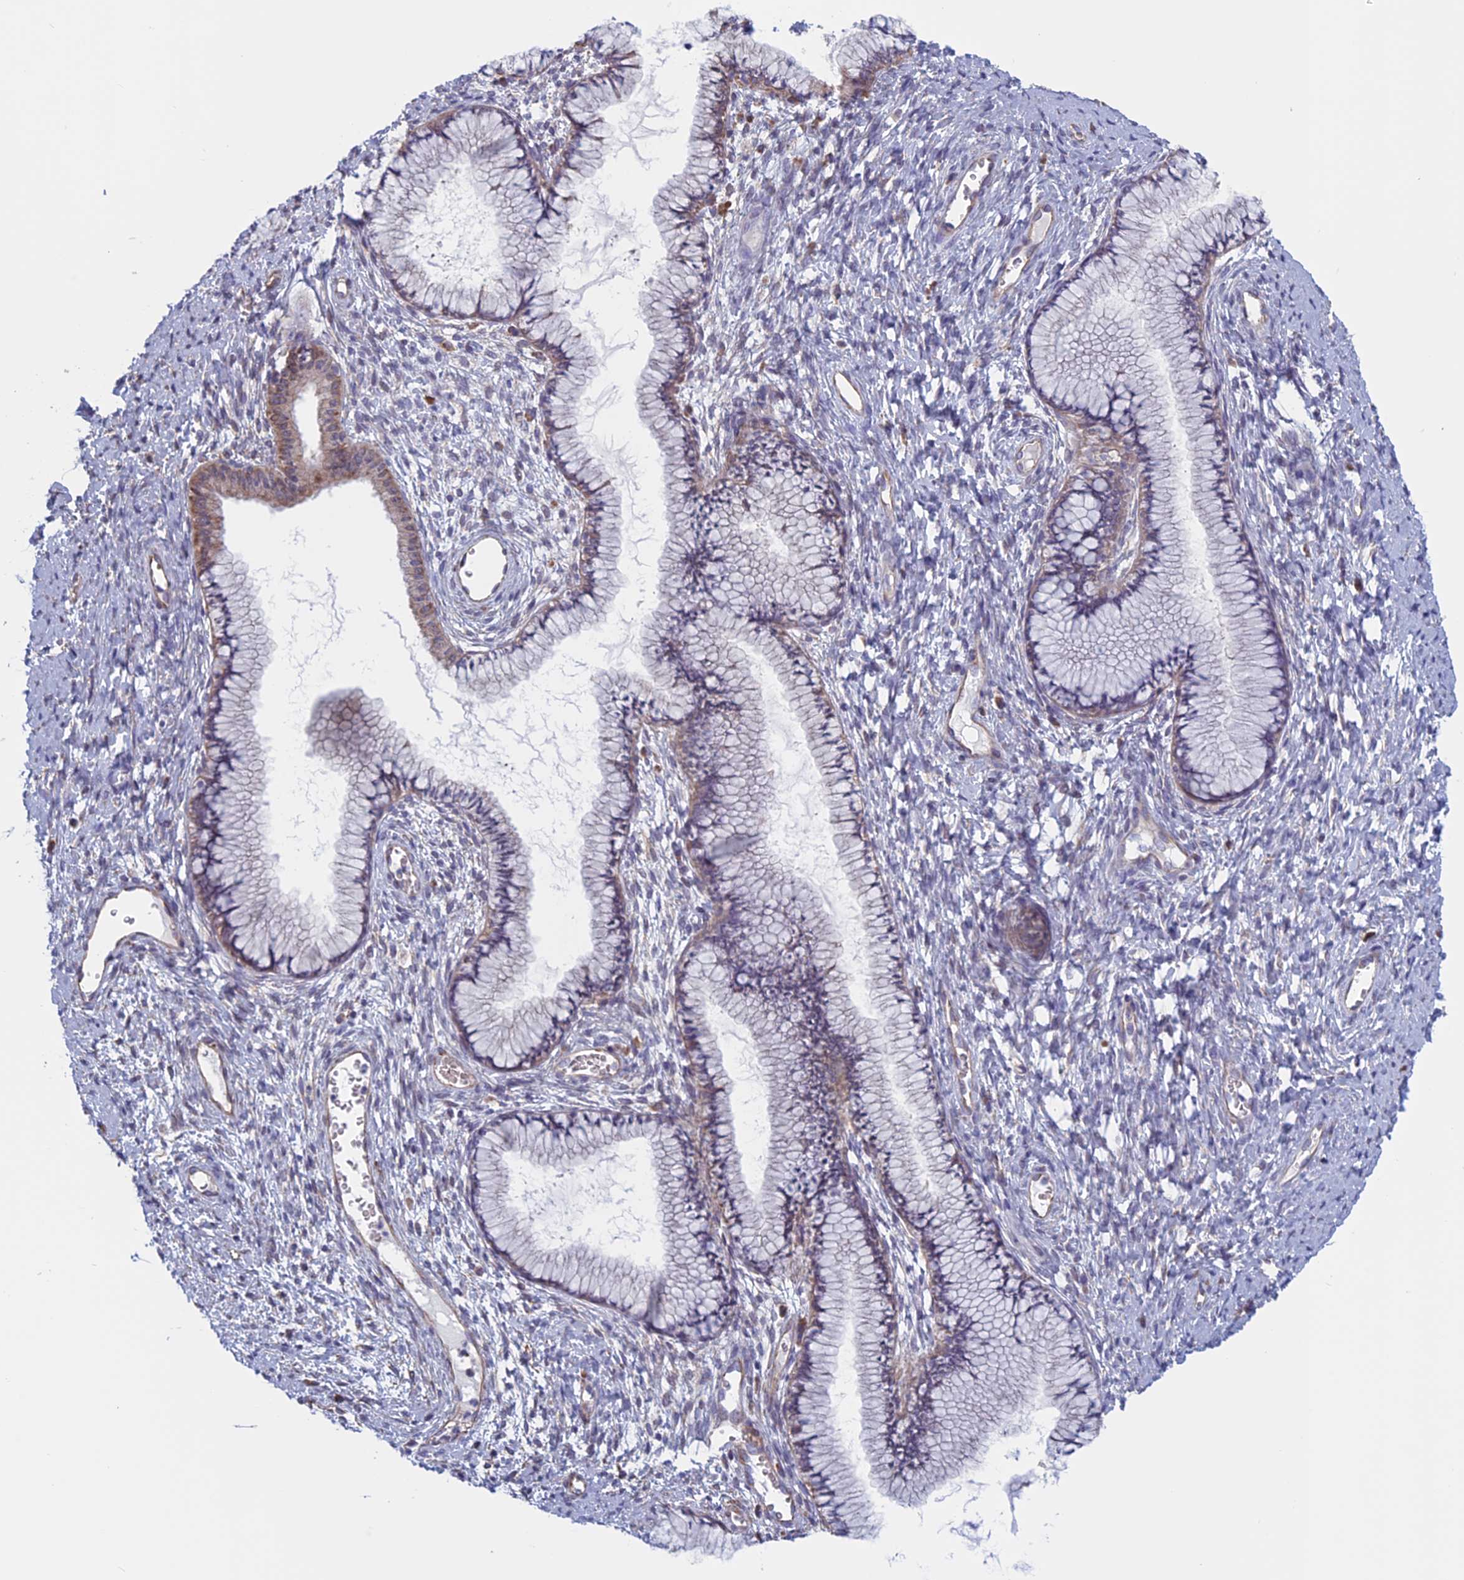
{"staining": {"intensity": "negative", "quantity": "none", "location": "none"}, "tissue": "cervix", "cell_type": "Glandular cells", "image_type": "normal", "snomed": [{"axis": "morphology", "description": "Normal tissue, NOS"}, {"axis": "topography", "description": "Cervix"}], "caption": "DAB (3,3'-diaminobenzidine) immunohistochemical staining of normal cervix reveals no significant staining in glandular cells.", "gene": "BCL2L10", "patient": {"sex": "female", "age": 42}}